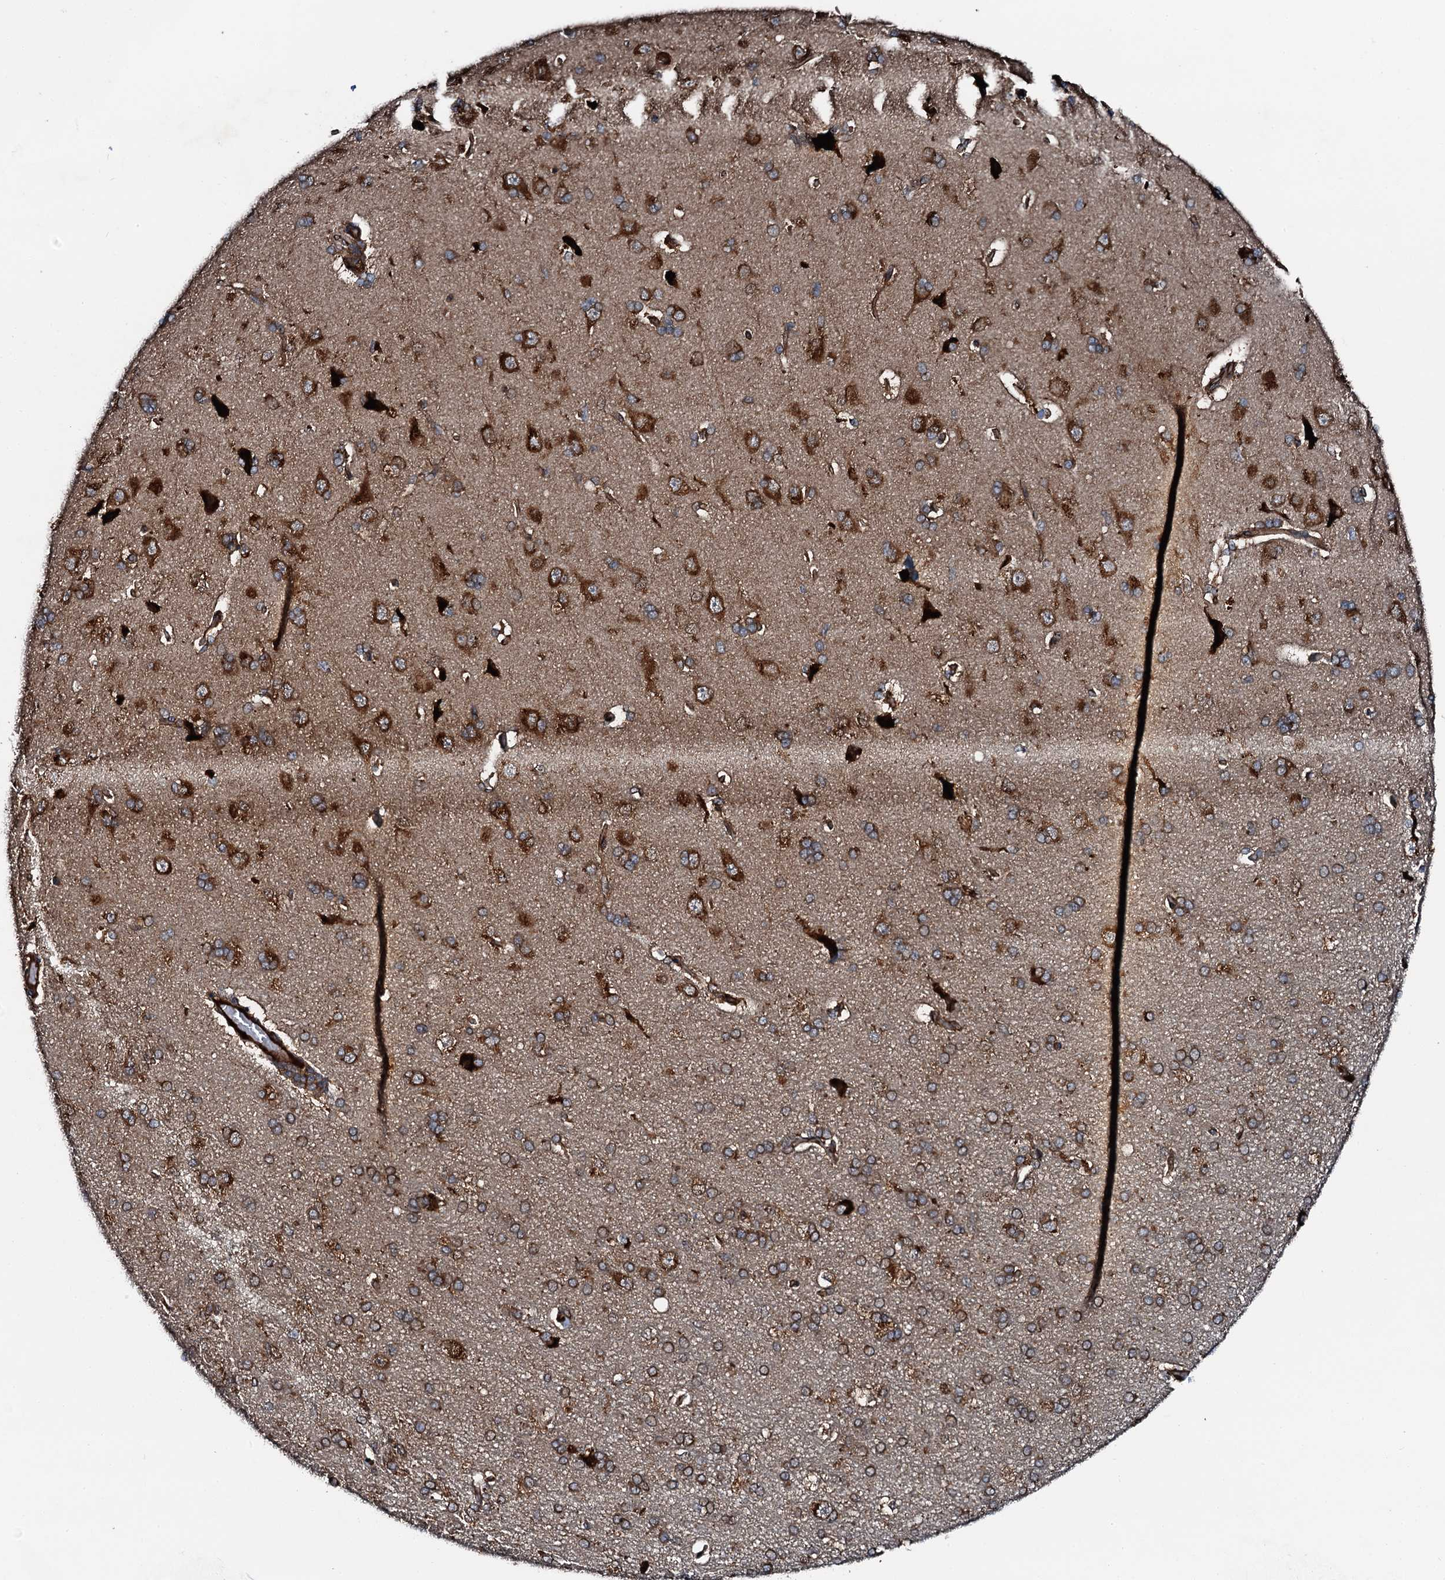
{"staining": {"intensity": "moderate", "quantity": ">75%", "location": "cytoplasmic/membranous"}, "tissue": "cerebral cortex", "cell_type": "Endothelial cells", "image_type": "normal", "snomed": [{"axis": "morphology", "description": "Normal tissue, NOS"}, {"axis": "topography", "description": "Cerebral cortex"}], "caption": "A photomicrograph of cerebral cortex stained for a protein exhibits moderate cytoplasmic/membranous brown staining in endothelial cells. (IHC, brightfield microscopy, high magnification).", "gene": "FLYWCH1", "patient": {"sex": "male", "age": 62}}